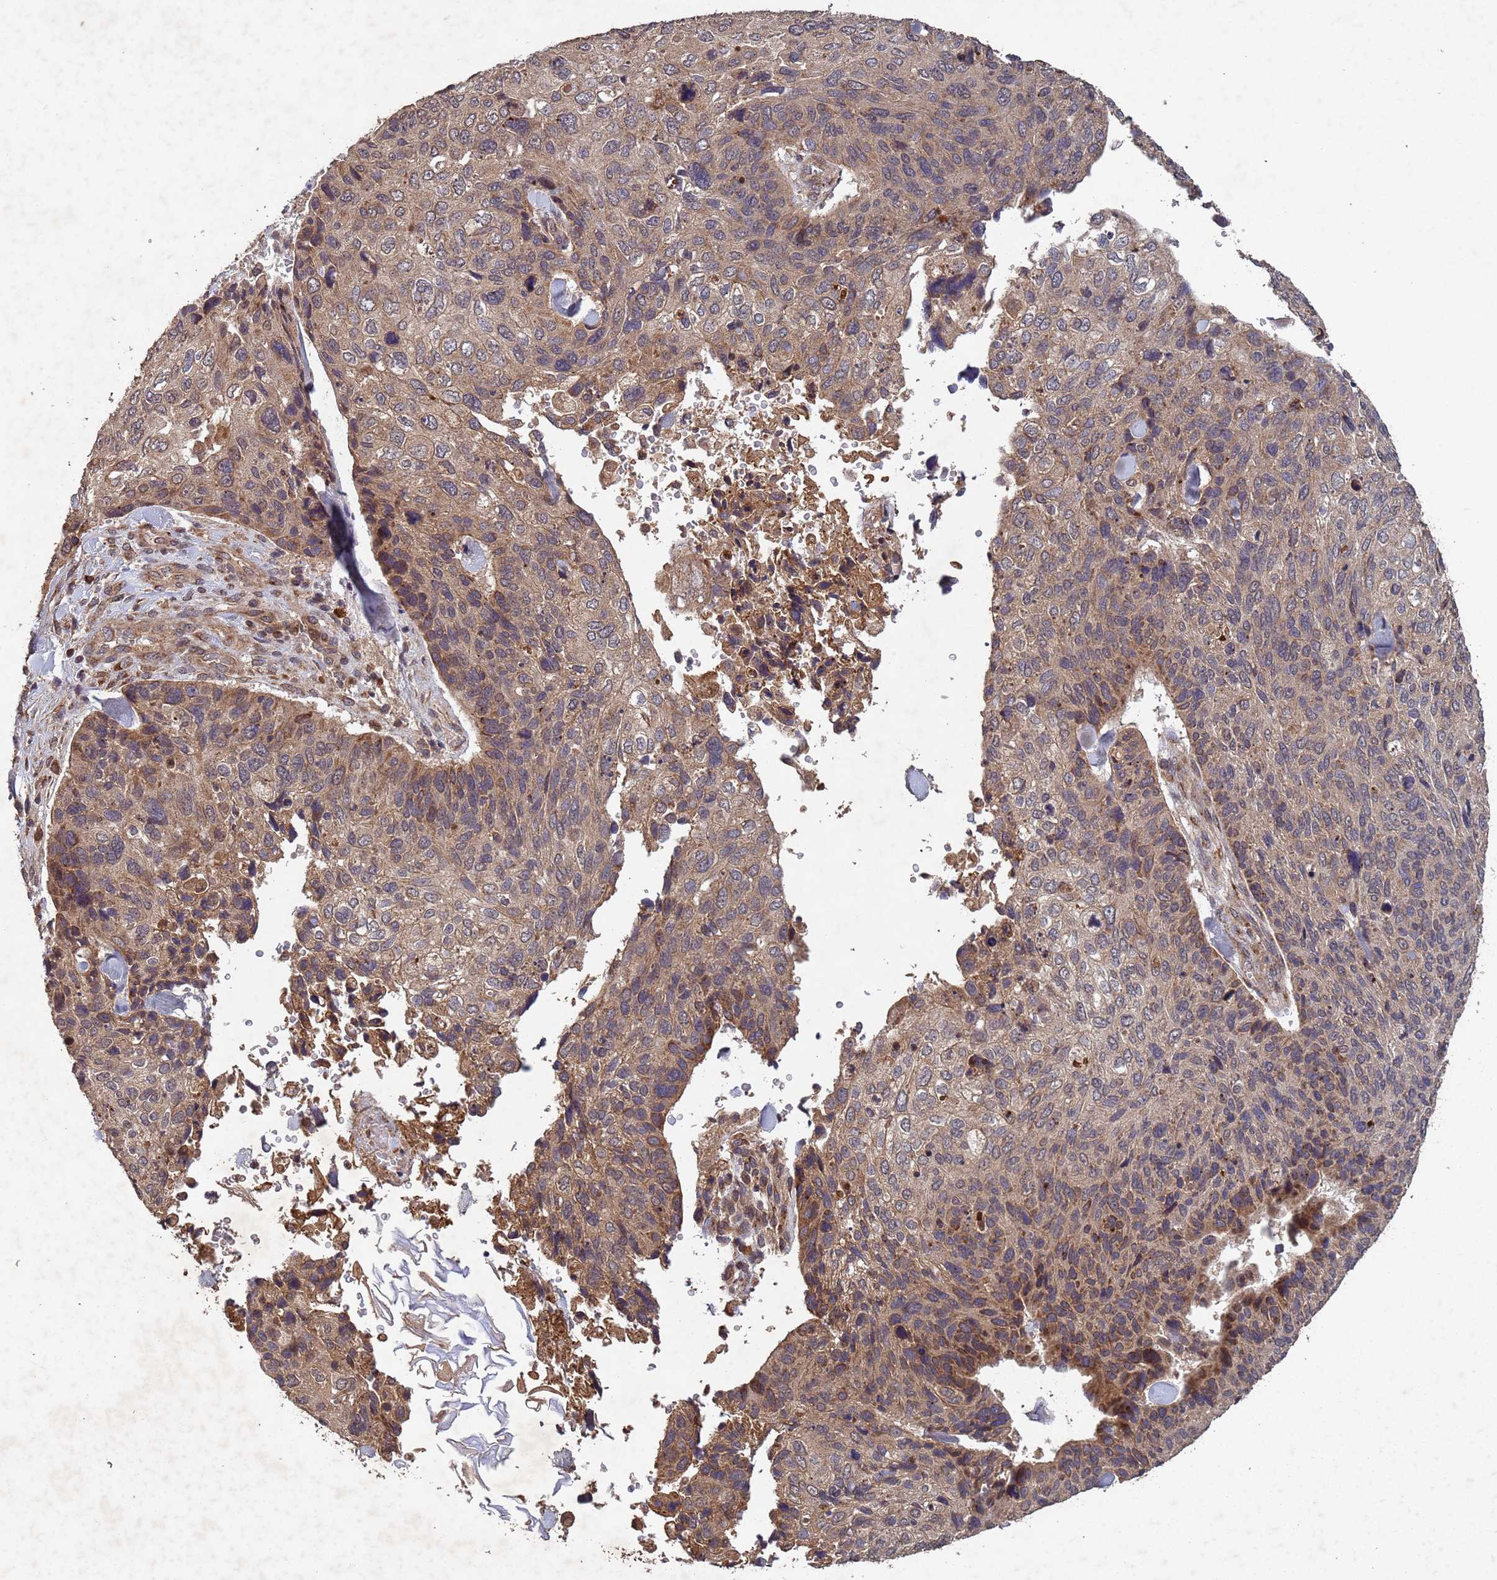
{"staining": {"intensity": "moderate", "quantity": "25%-75%", "location": "cytoplasmic/membranous"}, "tissue": "skin cancer", "cell_type": "Tumor cells", "image_type": "cancer", "snomed": [{"axis": "morphology", "description": "Basal cell carcinoma"}, {"axis": "topography", "description": "Skin"}], "caption": "IHC micrograph of human skin cancer (basal cell carcinoma) stained for a protein (brown), which demonstrates medium levels of moderate cytoplasmic/membranous positivity in approximately 25%-75% of tumor cells.", "gene": "FASTKD1", "patient": {"sex": "female", "age": 74}}